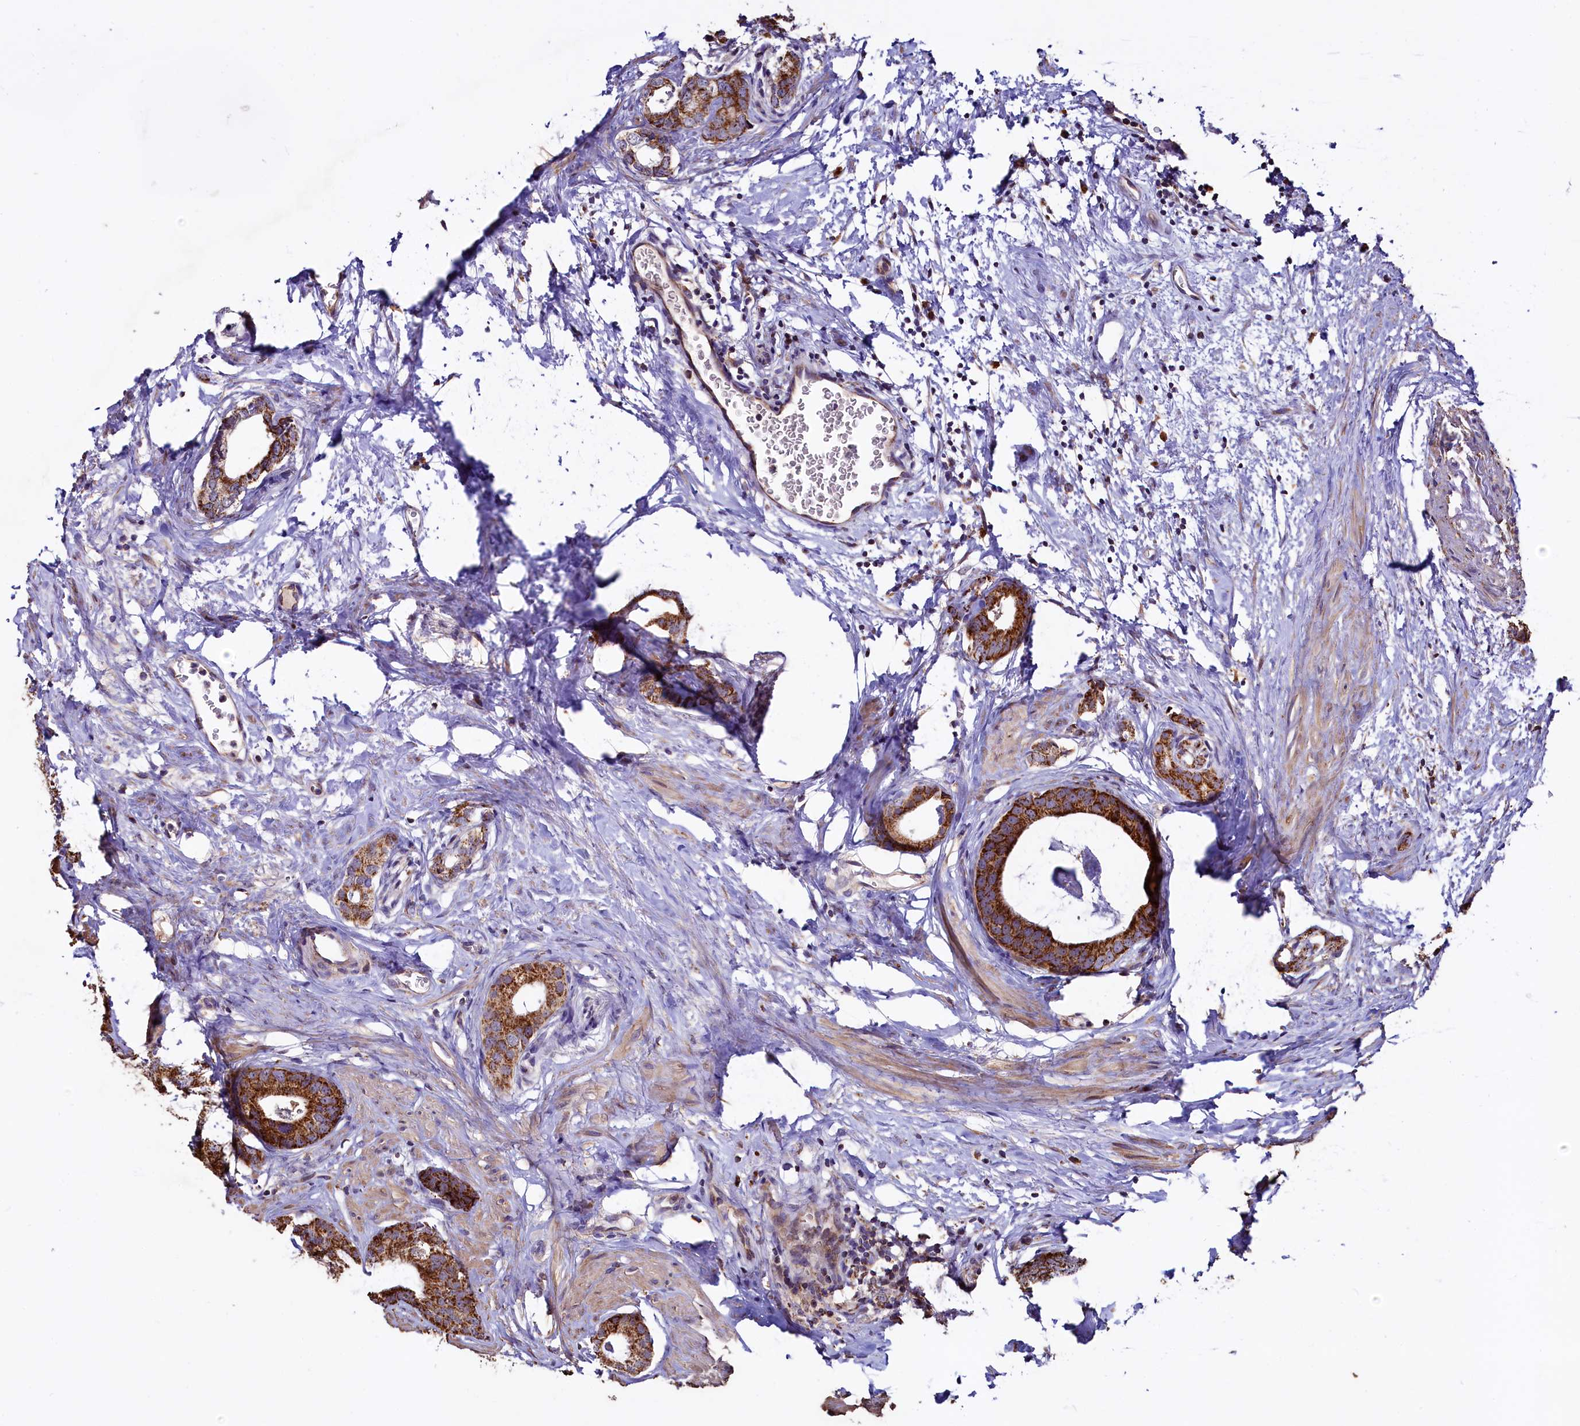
{"staining": {"intensity": "strong", "quantity": ">75%", "location": "cytoplasmic/membranous"}, "tissue": "prostate cancer", "cell_type": "Tumor cells", "image_type": "cancer", "snomed": [{"axis": "morphology", "description": "Adenocarcinoma, Low grade"}, {"axis": "topography", "description": "Prostate"}], "caption": "Protein expression analysis of human prostate cancer reveals strong cytoplasmic/membranous staining in about >75% of tumor cells.", "gene": "STARD5", "patient": {"sex": "male", "age": 63}}